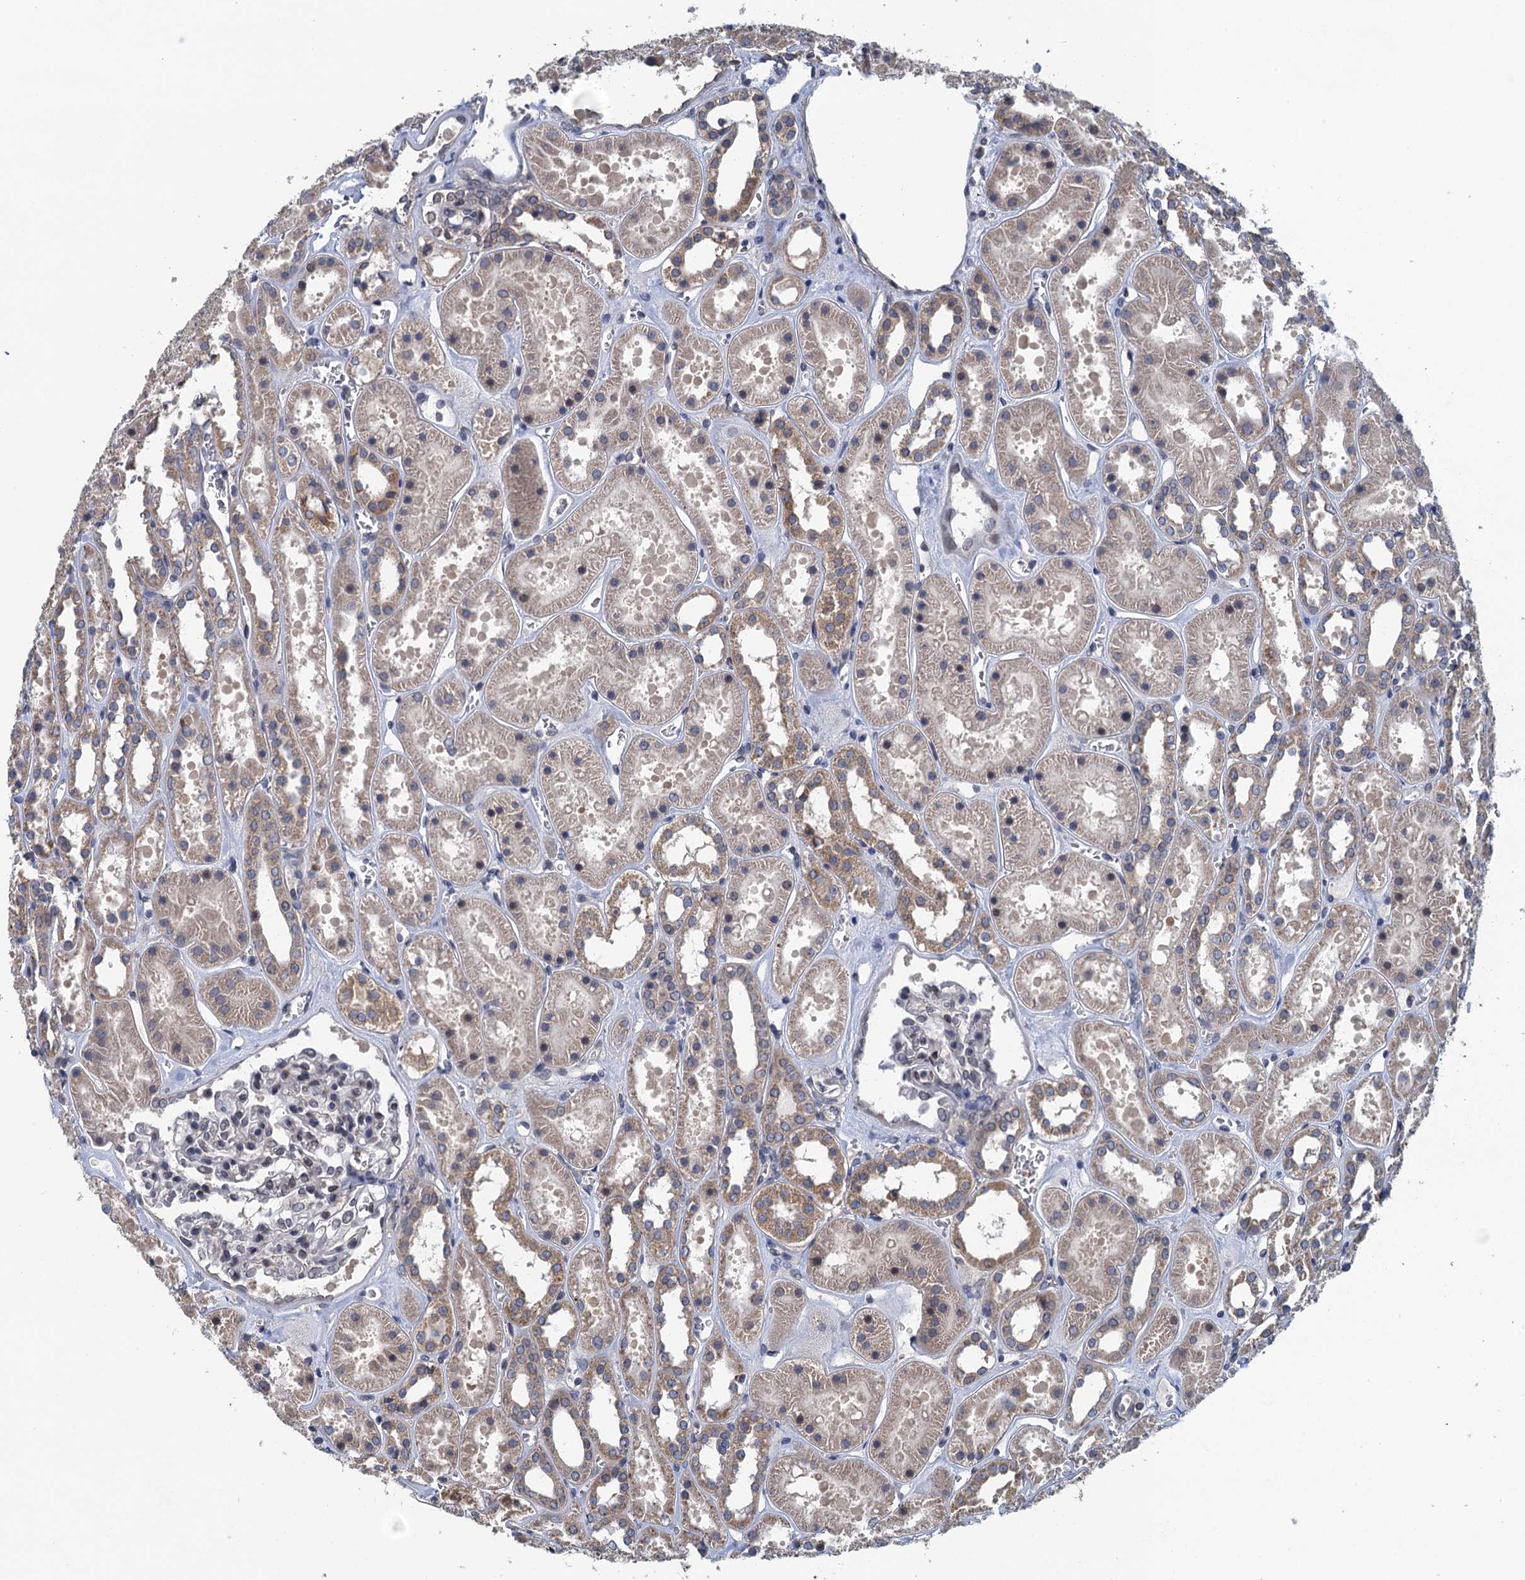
{"staining": {"intensity": "negative", "quantity": "none", "location": "none"}, "tissue": "kidney", "cell_type": "Cells in glomeruli", "image_type": "normal", "snomed": [{"axis": "morphology", "description": "Normal tissue, NOS"}, {"axis": "topography", "description": "Kidney"}], "caption": "The IHC photomicrograph has no significant positivity in cells in glomeruli of kidney. (DAB (3,3'-diaminobenzidine) IHC with hematoxylin counter stain).", "gene": "CTU2", "patient": {"sex": "female", "age": 41}}